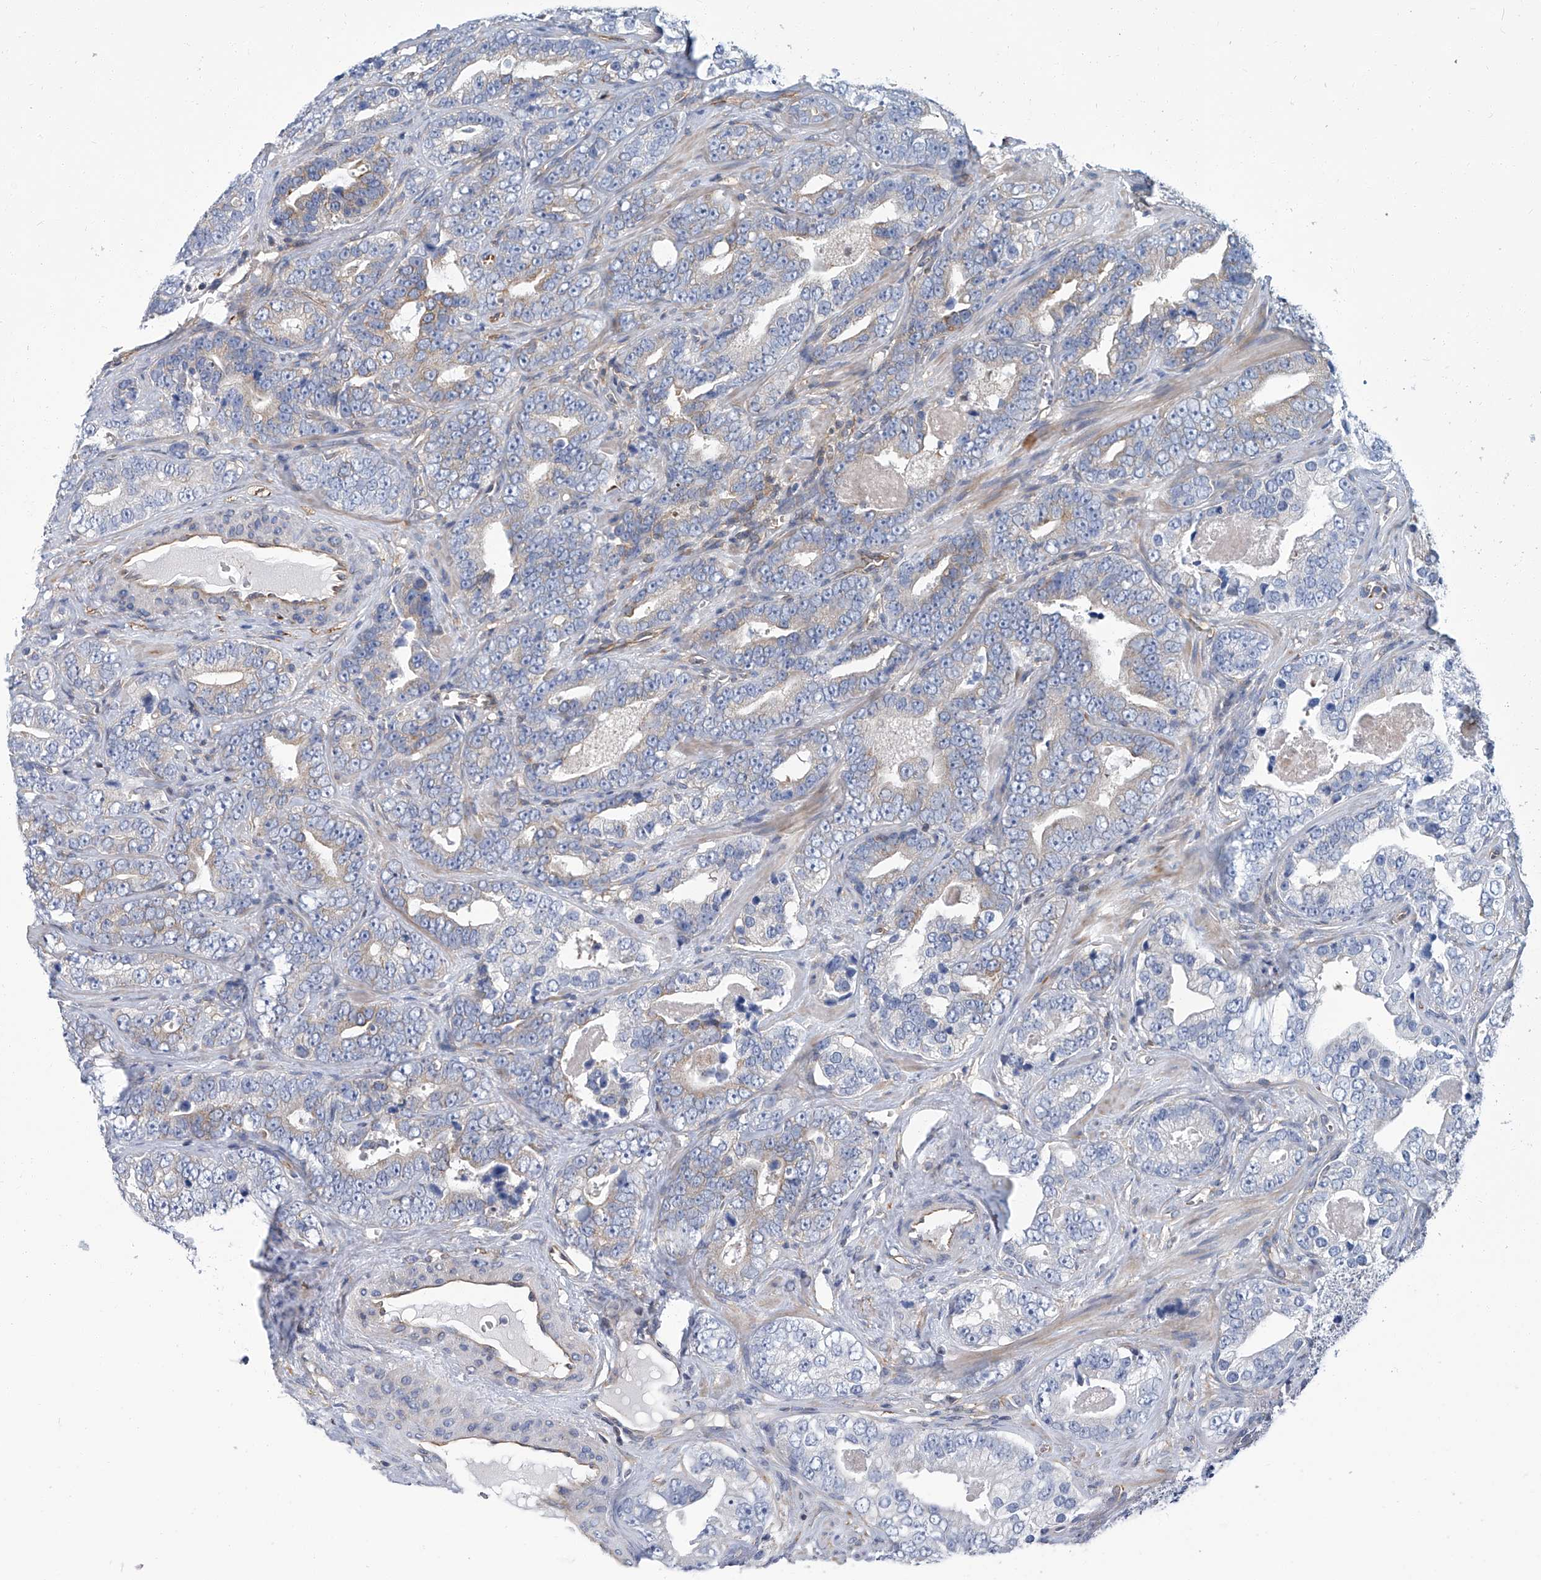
{"staining": {"intensity": "negative", "quantity": "none", "location": "none"}, "tissue": "prostate cancer", "cell_type": "Tumor cells", "image_type": "cancer", "snomed": [{"axis": "morphology", "description": "Adenocarcinoma, High grade"}, {"axis": "topography", "description": "Prostate"}], "caption": "Prostate high-grade adenocarcinoma was stained to show a protein in brown. There is no significant positivity in tumor cells.", "gene": "PSMB10", "patient": {"sex": "male", "age": 62}}